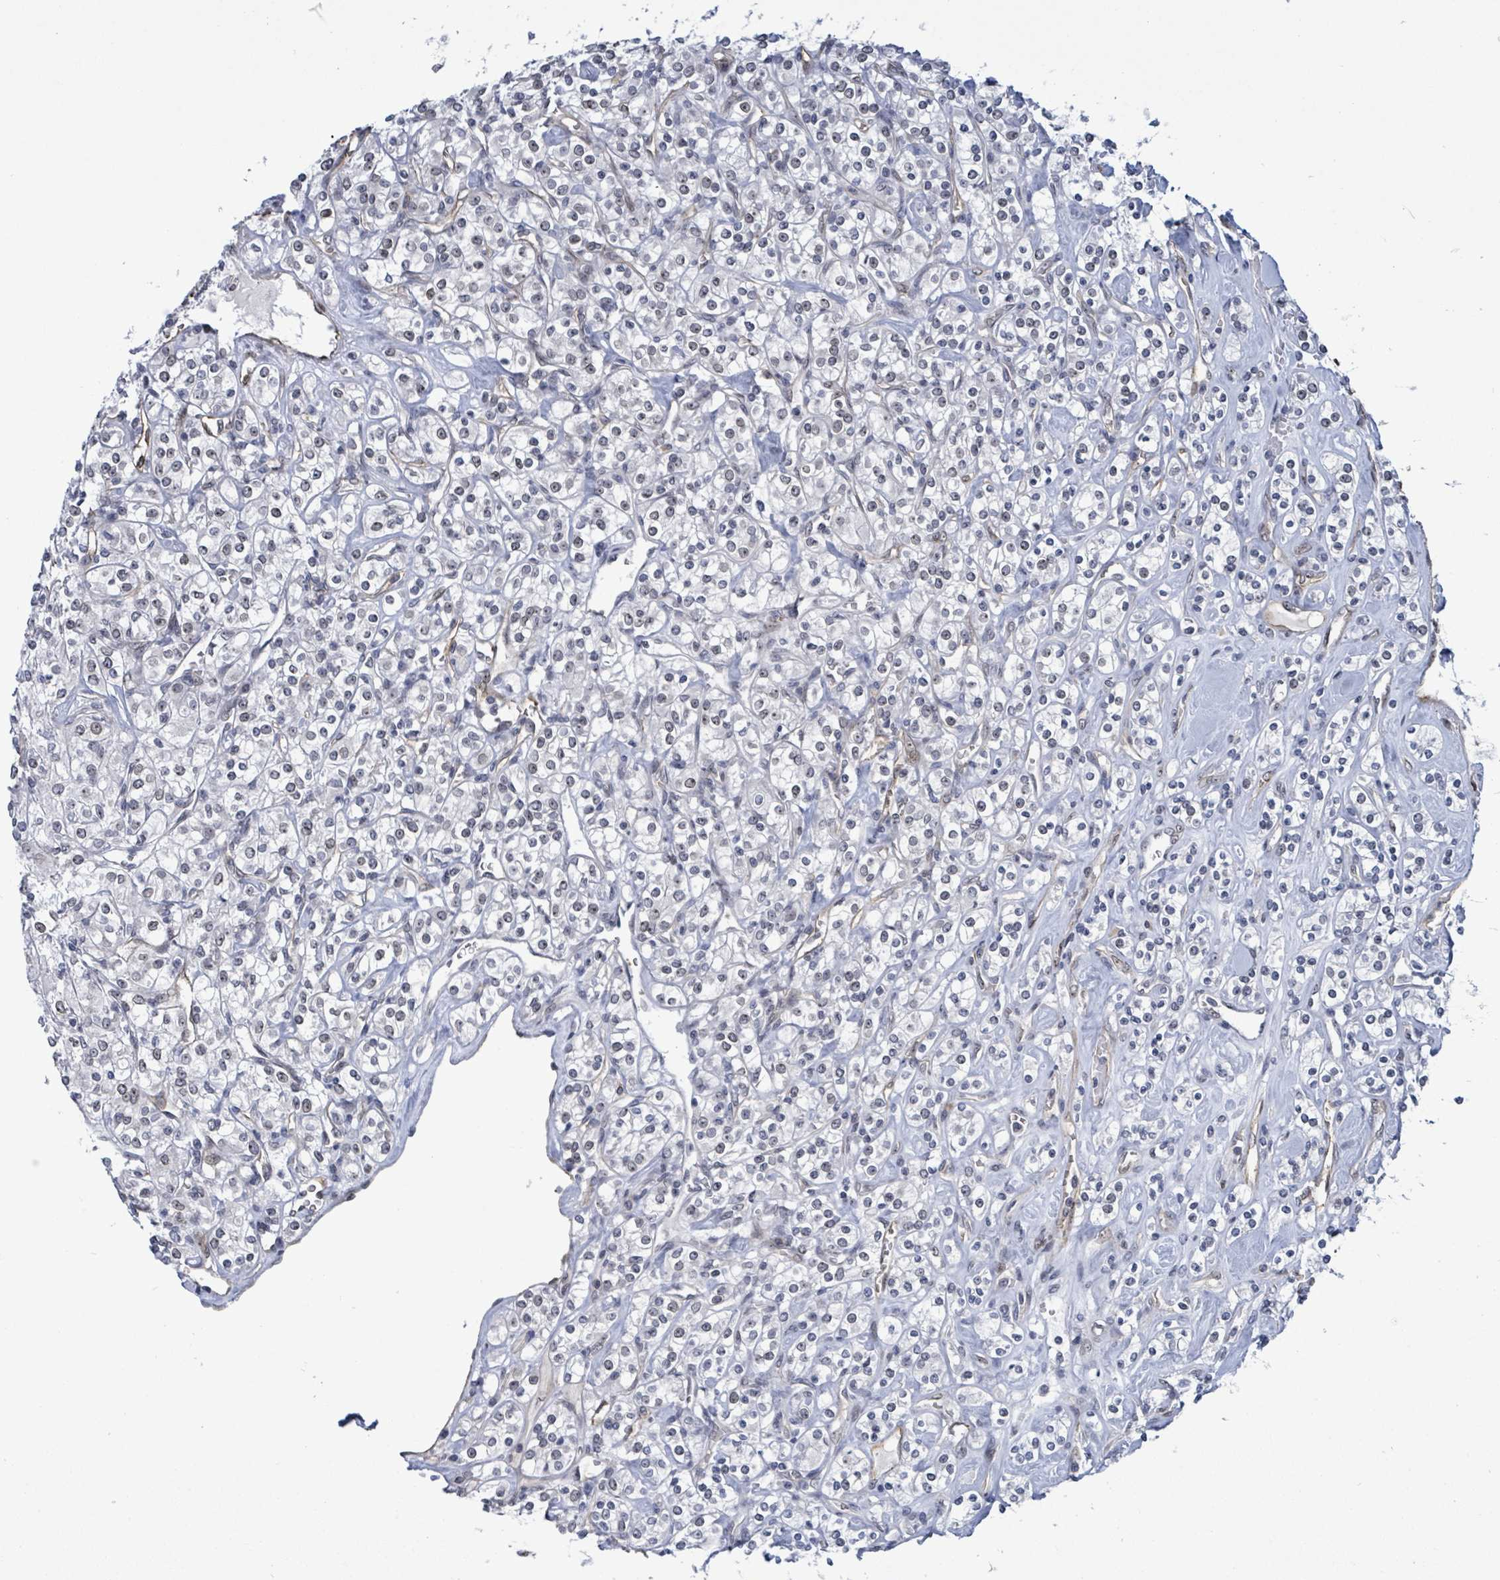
{"staining": {"intensity": "weak", "quantity": "<25%", "location": "nuclear"}, "tissue": "renal cancer", "cell_type": "Tumor cells", "image_type": "cancer", "snomed": [{"axis": "morphology", "description": "Adenocarcinoma, NOS"}, {"axis": "topography", "description": "Kidney"}], "caption": "Immunohistochemistry image of neoplastic tissue: adenocarcinoma (renal) stained with DAB (3,3'-diaminobenzidine) demonstrates no significant protein staining in tumor cells.", "gene": "RRN3", "patient": {"sex": "male", "age": 77}}